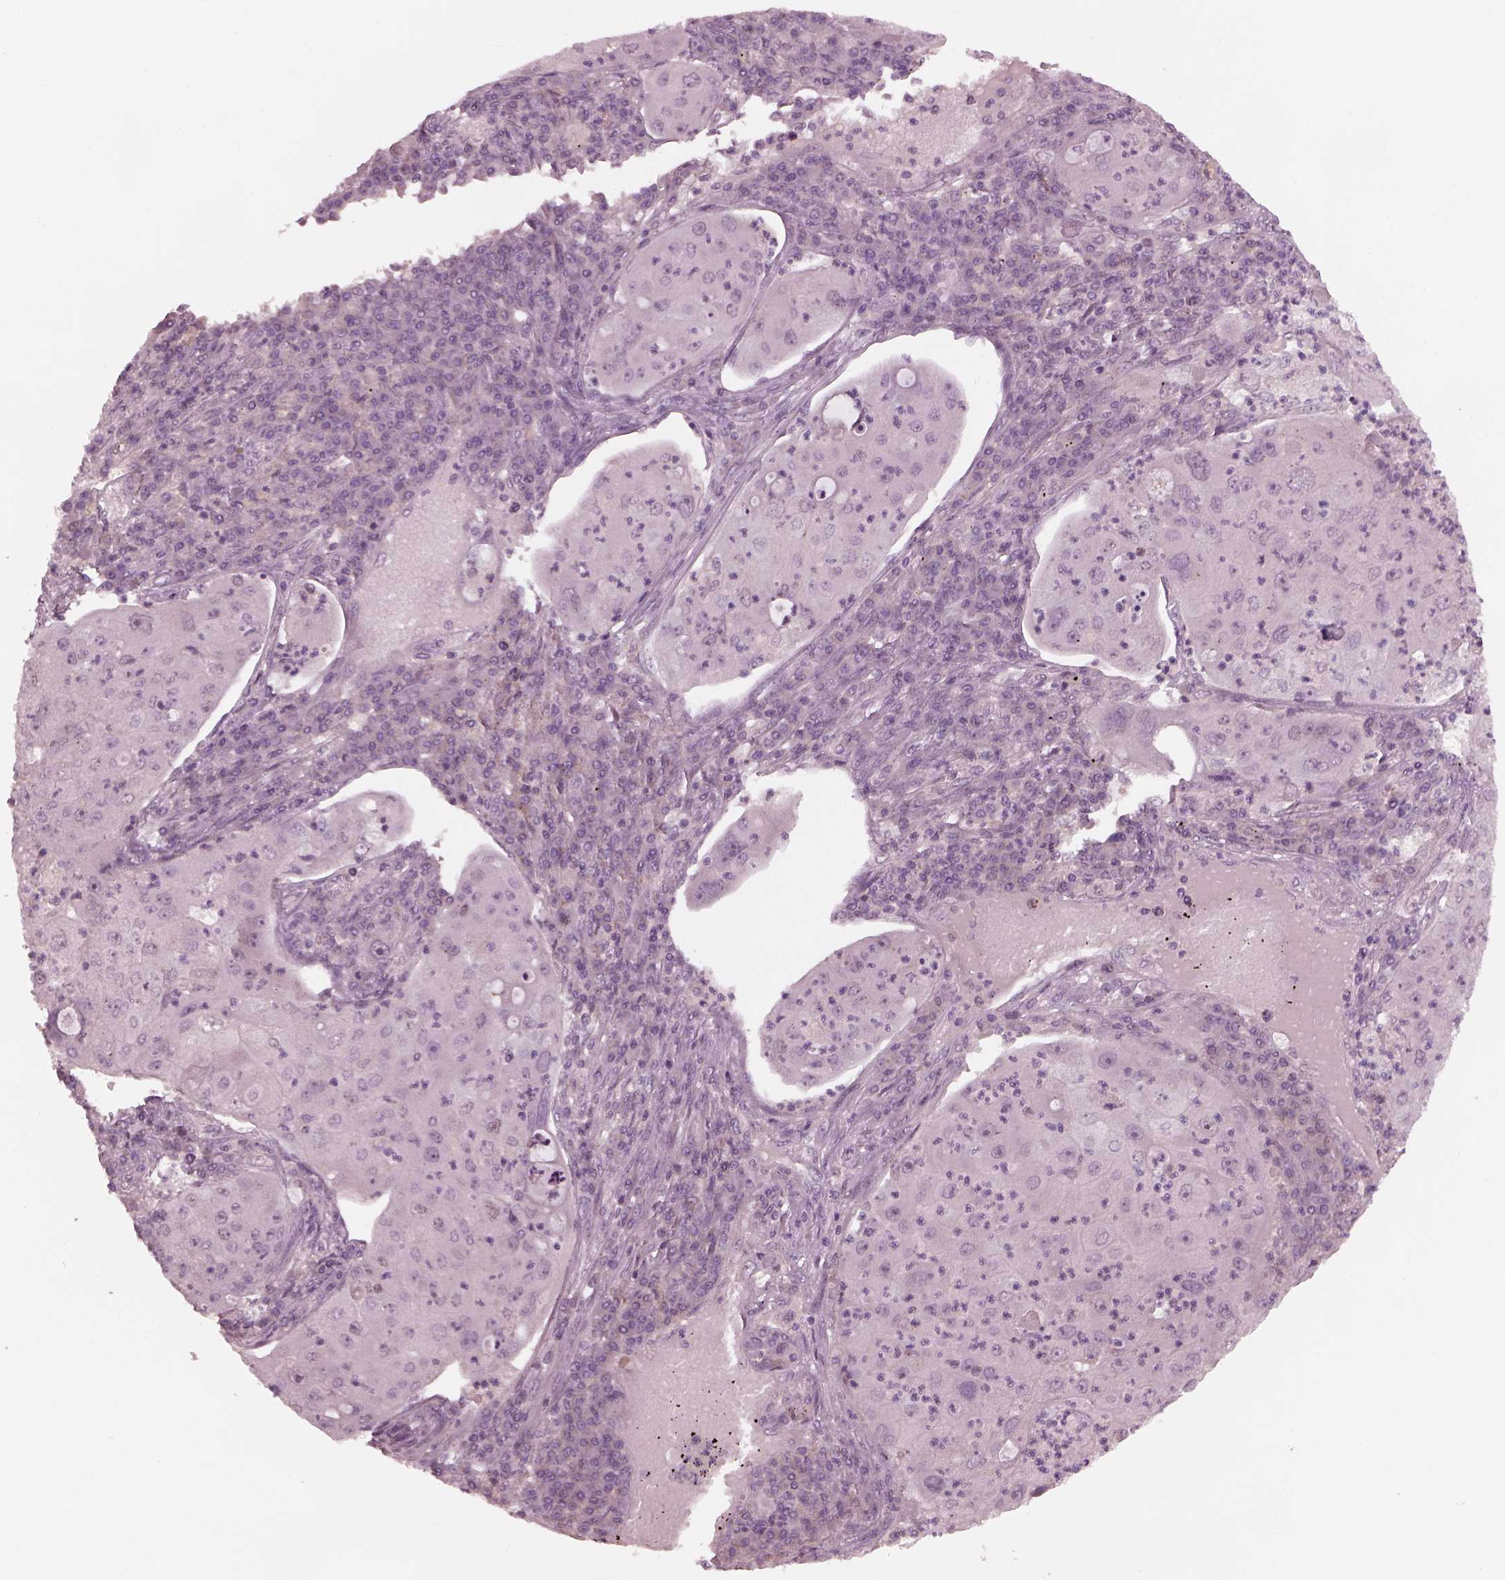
{"staining": {"intensity": "negative", "quantity": "none", "location": "none"}, "tissue": "lung cancer", "cell_type": "Tumor cells", "image_type": "cancer", "snomed": [{"axis": "morphology", "description": "Squamous cell carcinoma, NOS"}, {"axis": "topography", "description": "Lung"}], "caption": "High magnification brightfield microscopy of lung squamous cell carcinoma stained with DAB (brown) and counterstained with hematoxylin (blue): tumor cells show no significant staining.", "gene": "SAXO1", "patient": {"sex": "female", "age": 59}}